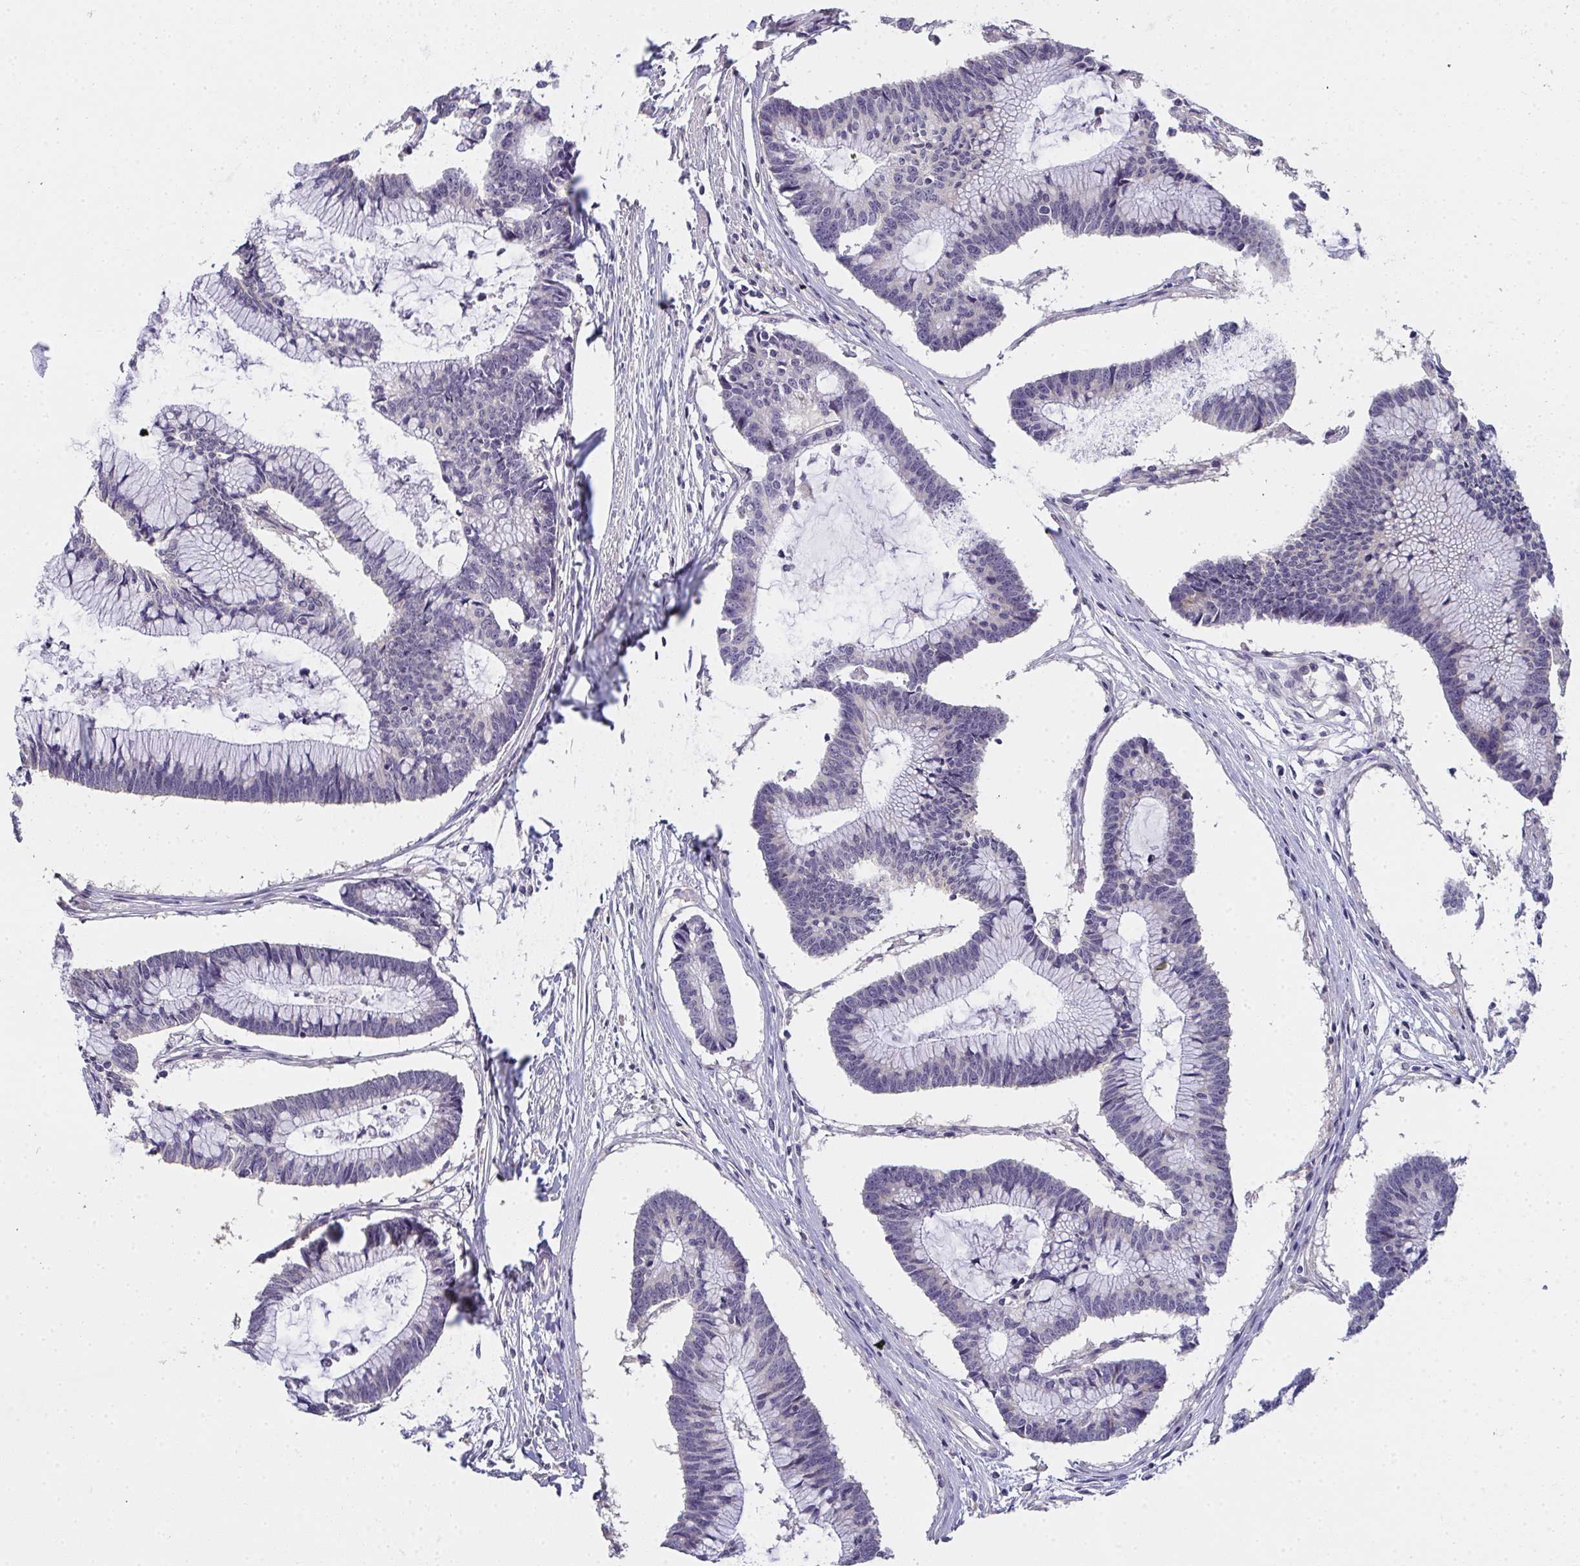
{"staining": {"intensity": "weak", "quantity": "<25%", "location": "cytoplasmic/membranous"}, "tissue": "colorectal cancer", "cell_type": "Tumor cells", "image_type": "cancer", "snomed": [{"axis": "morphology", "description": "Adenocarcinoma, NOS"}, {"axis": "topography", "description": "Colon"}], "caption": "Tumor cells are negative for protein expression in human adenocarcinoma (colorectal). Brightfield microscopy of IHC stained with DAB (3,3'-diaminobenzidine) (brown) and hematoxylin (blue), captured at high magnification.", "gene": "TMEM219", "patient": {"sex": "female", "age": 78}}